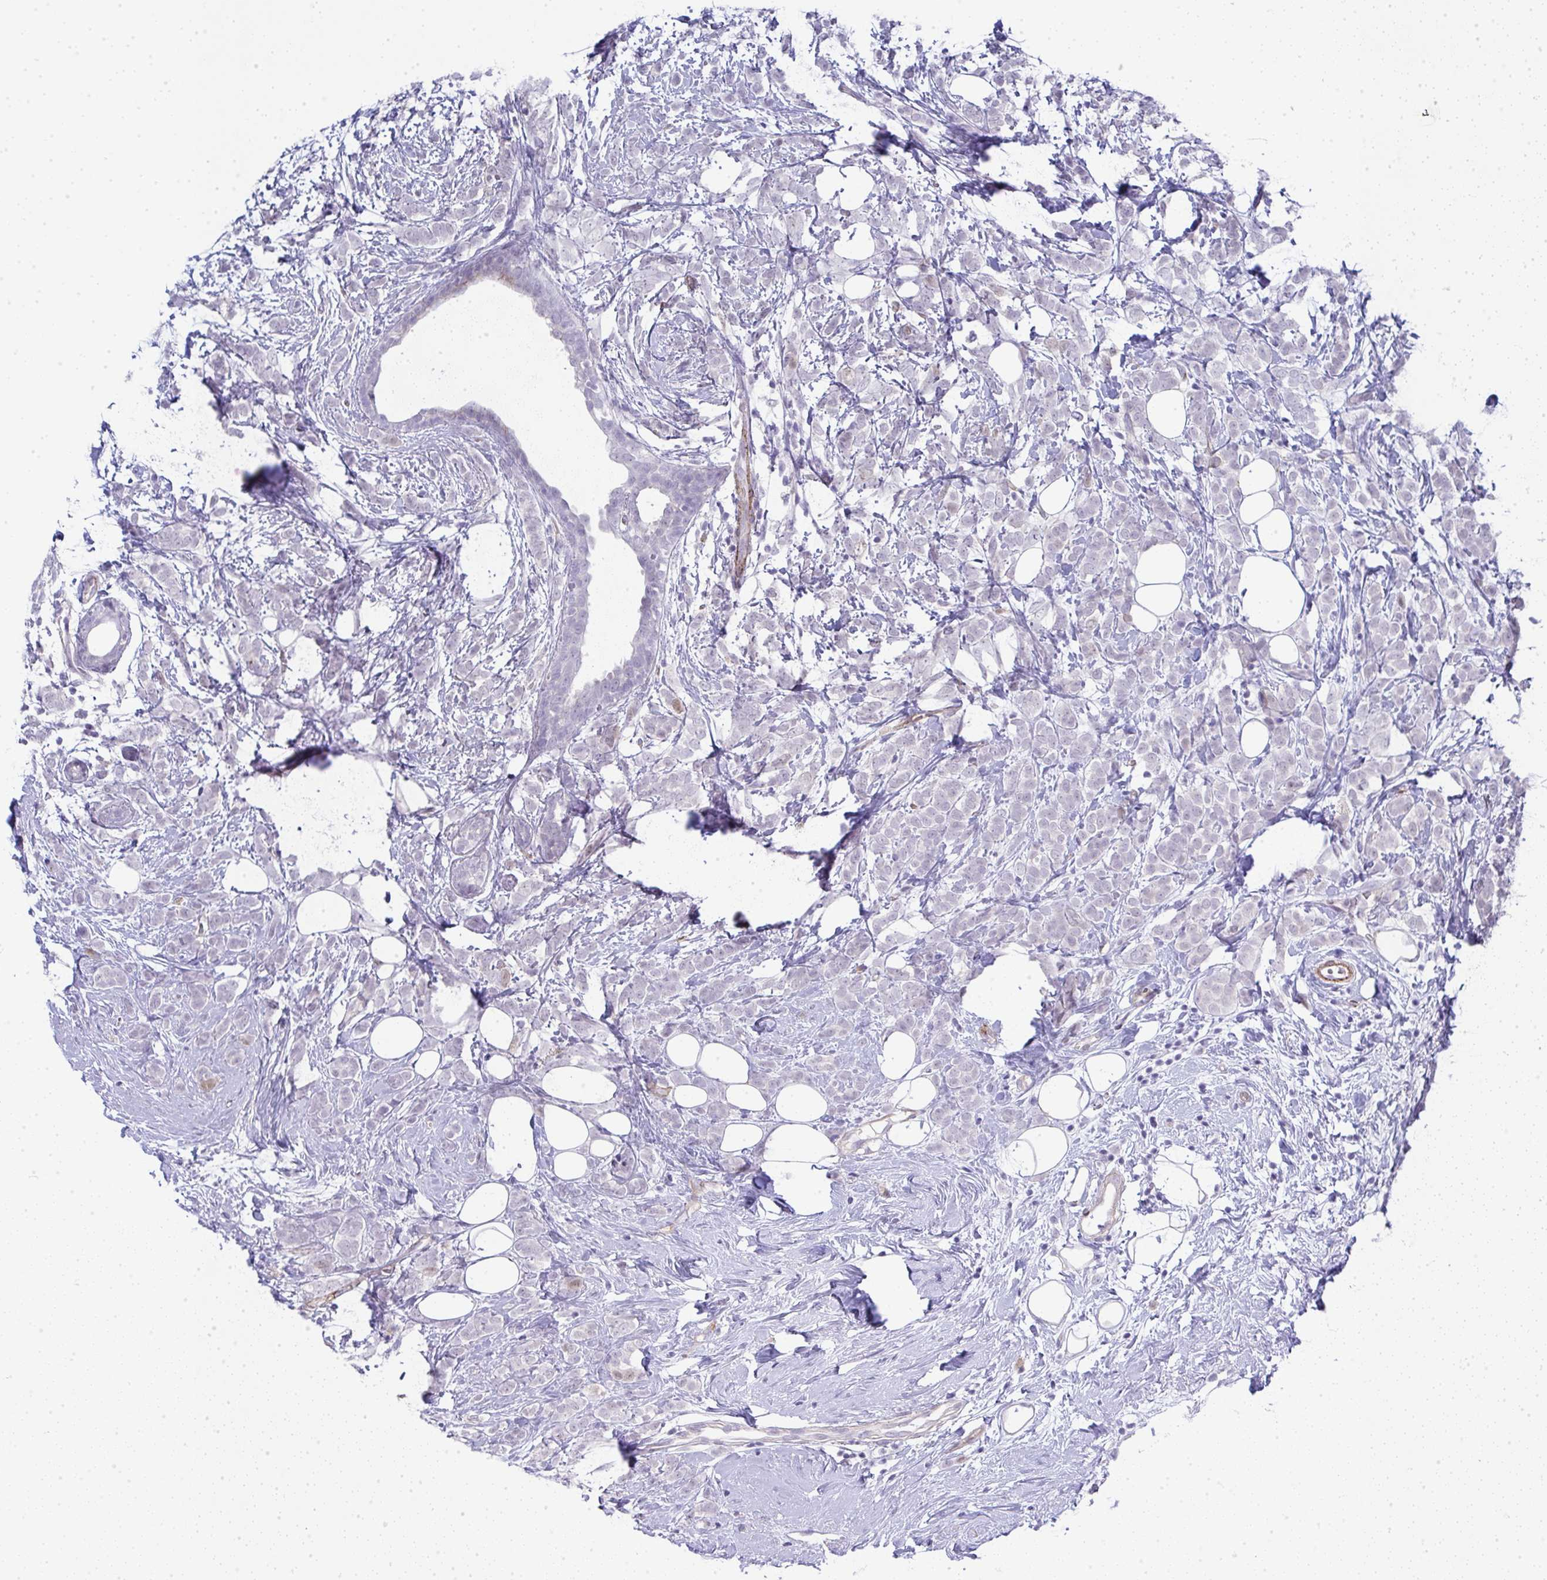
{"staining": {"intensity": "negative", "quantity": "none", "location": "none"}, "tissue": "breast cancer", "cell_type": "Tumor cells", "image_type": "cancer", "snomed": [{"axis": "morphology", "description": "Lobular carcinoma"}, {"axis": "topography", "description": "Breast"}], "caption": "The immunohistochemistry photomicrograph has no significant expression in tumor cells of breast lobular carcinoma tissue. The staining is performed using DAB (3,3'-diaminobenzidine) brown chromogen with nuclei counter-stained in using hematoxylin.", "gene": "UBE2S", "patient": {"sex": "female", "age": 49}}